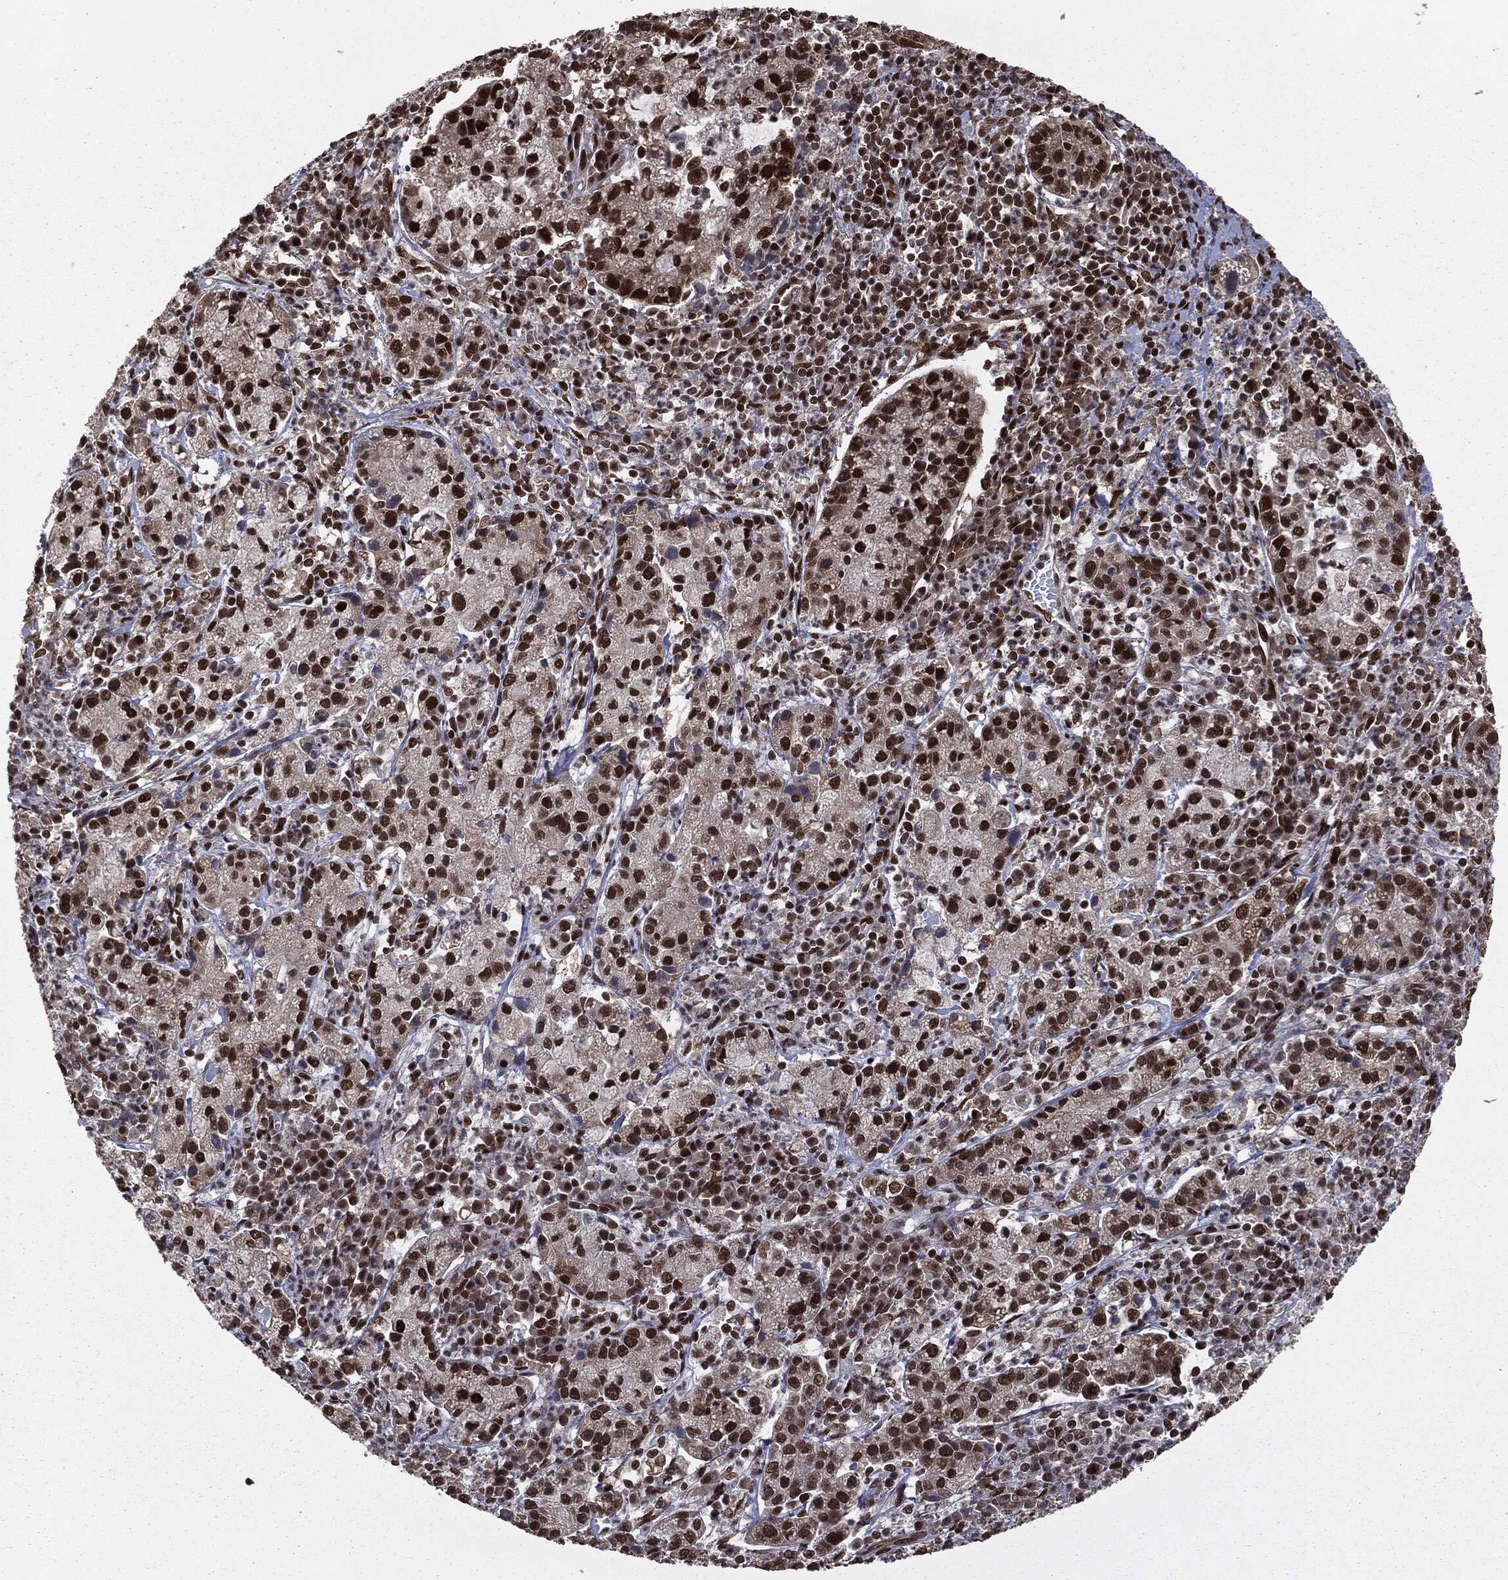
{"staining": {"intensity": "strong", "quantity": ">75%", "location": "nuclear"}, "tissue": "cervical cancer", "cell_type": "Tumor cells", "image_type": "cancer", "snomed": [{"axis": "morphology", "description": "Normal tissue, NOS"}, {"axis": "morphology", "description": "Adenocarcinoma, NOS"}, {"axis": "topography", "description": "Cervix"}], "caption": "A brown stain highlights strong nuclear positivity of a protein in human cervical cancer tumor cells.", "gene": "DVL2", "patient": {"sex": "female", "age": 44}}